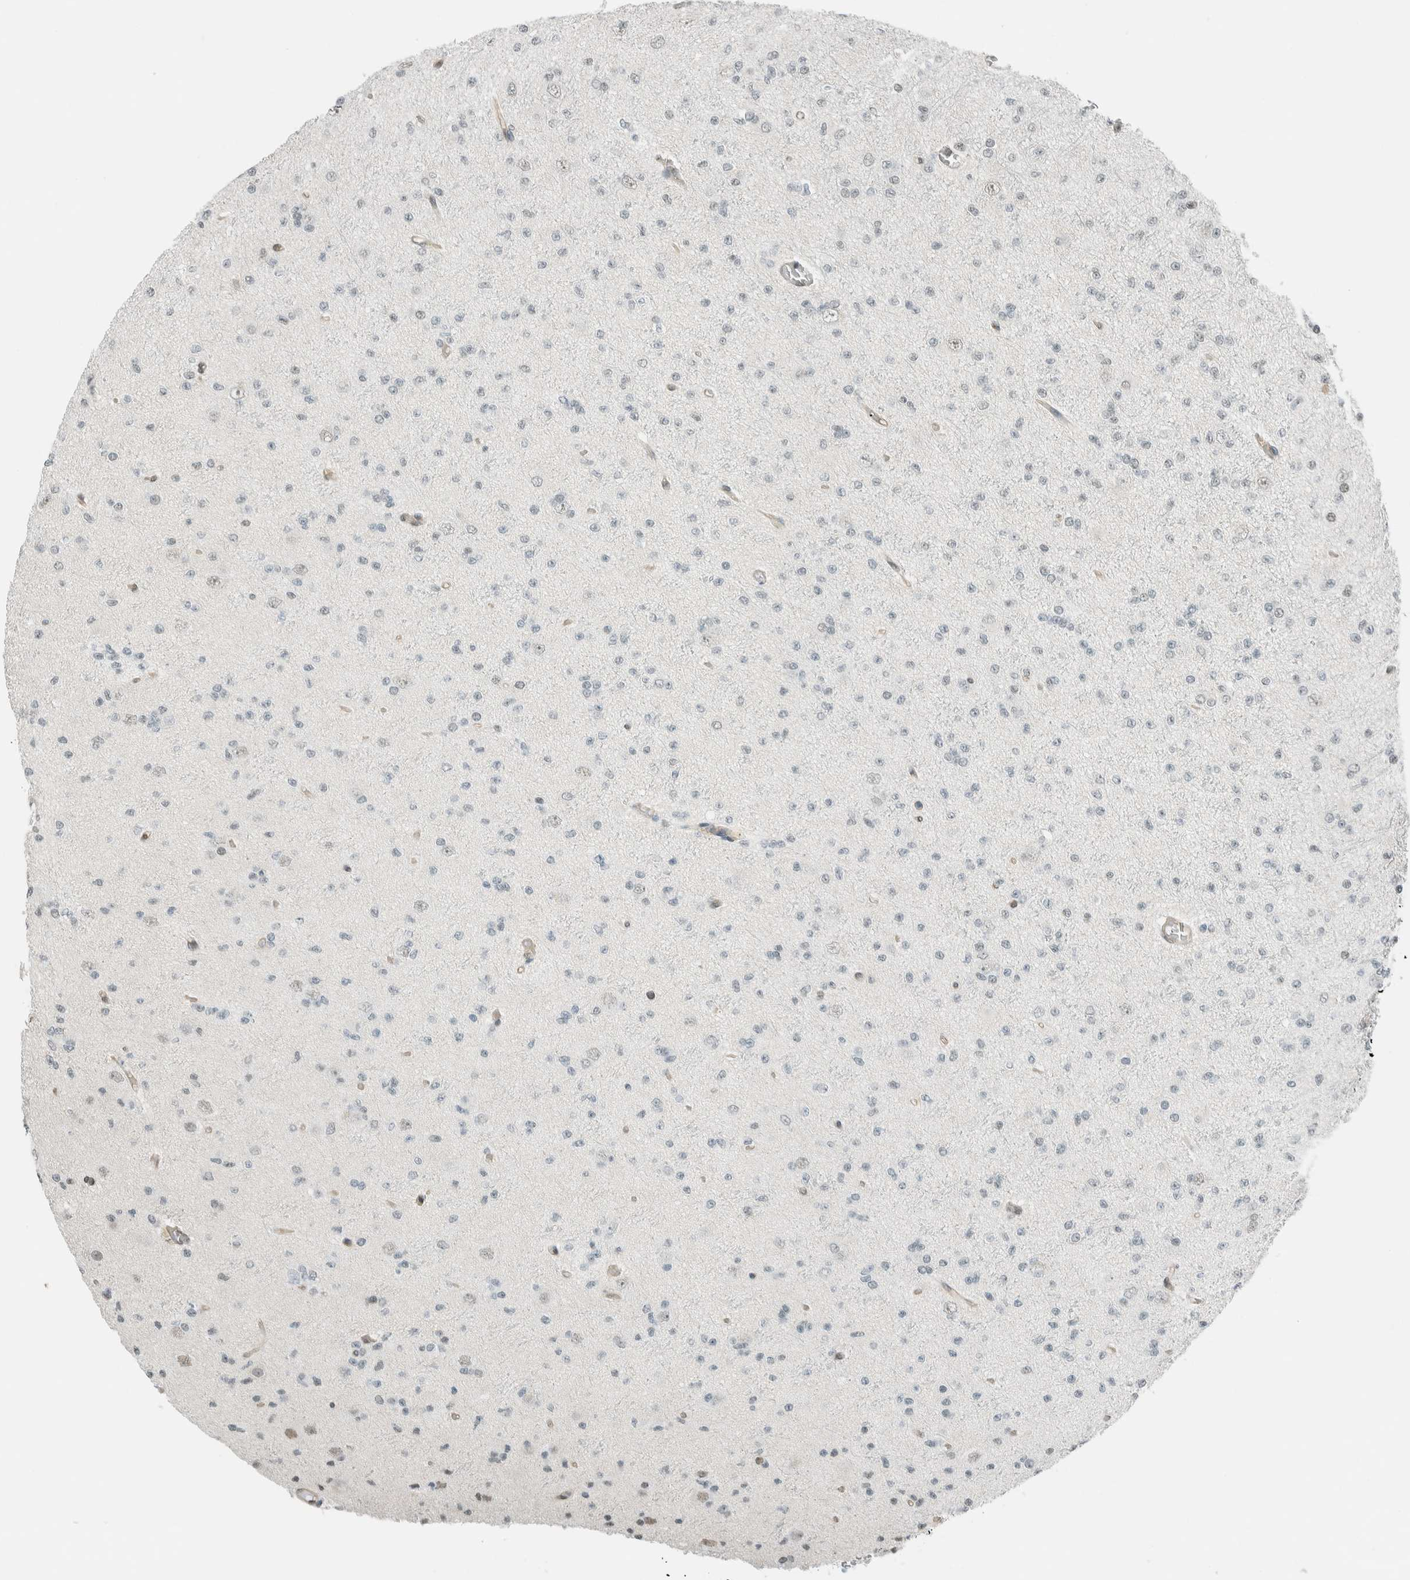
{"staining": {"intensity": "negative", "quantity": "none", "location": "none"}, "tissue": "glioma", "cell_type": "Tumor cells", "image_type": "cancer", "snomed": [{"axis": "morphology", "description": "Glioma, malignant, Low grade"}, {"axis": "topography", "description": "Brain"}], "caption": "Glioma was stained to show a protein in brown. There is no significant positivity in tumor cells.", "gene": "NIBAN2", "patient": {"sex": "female", "age": 22}}